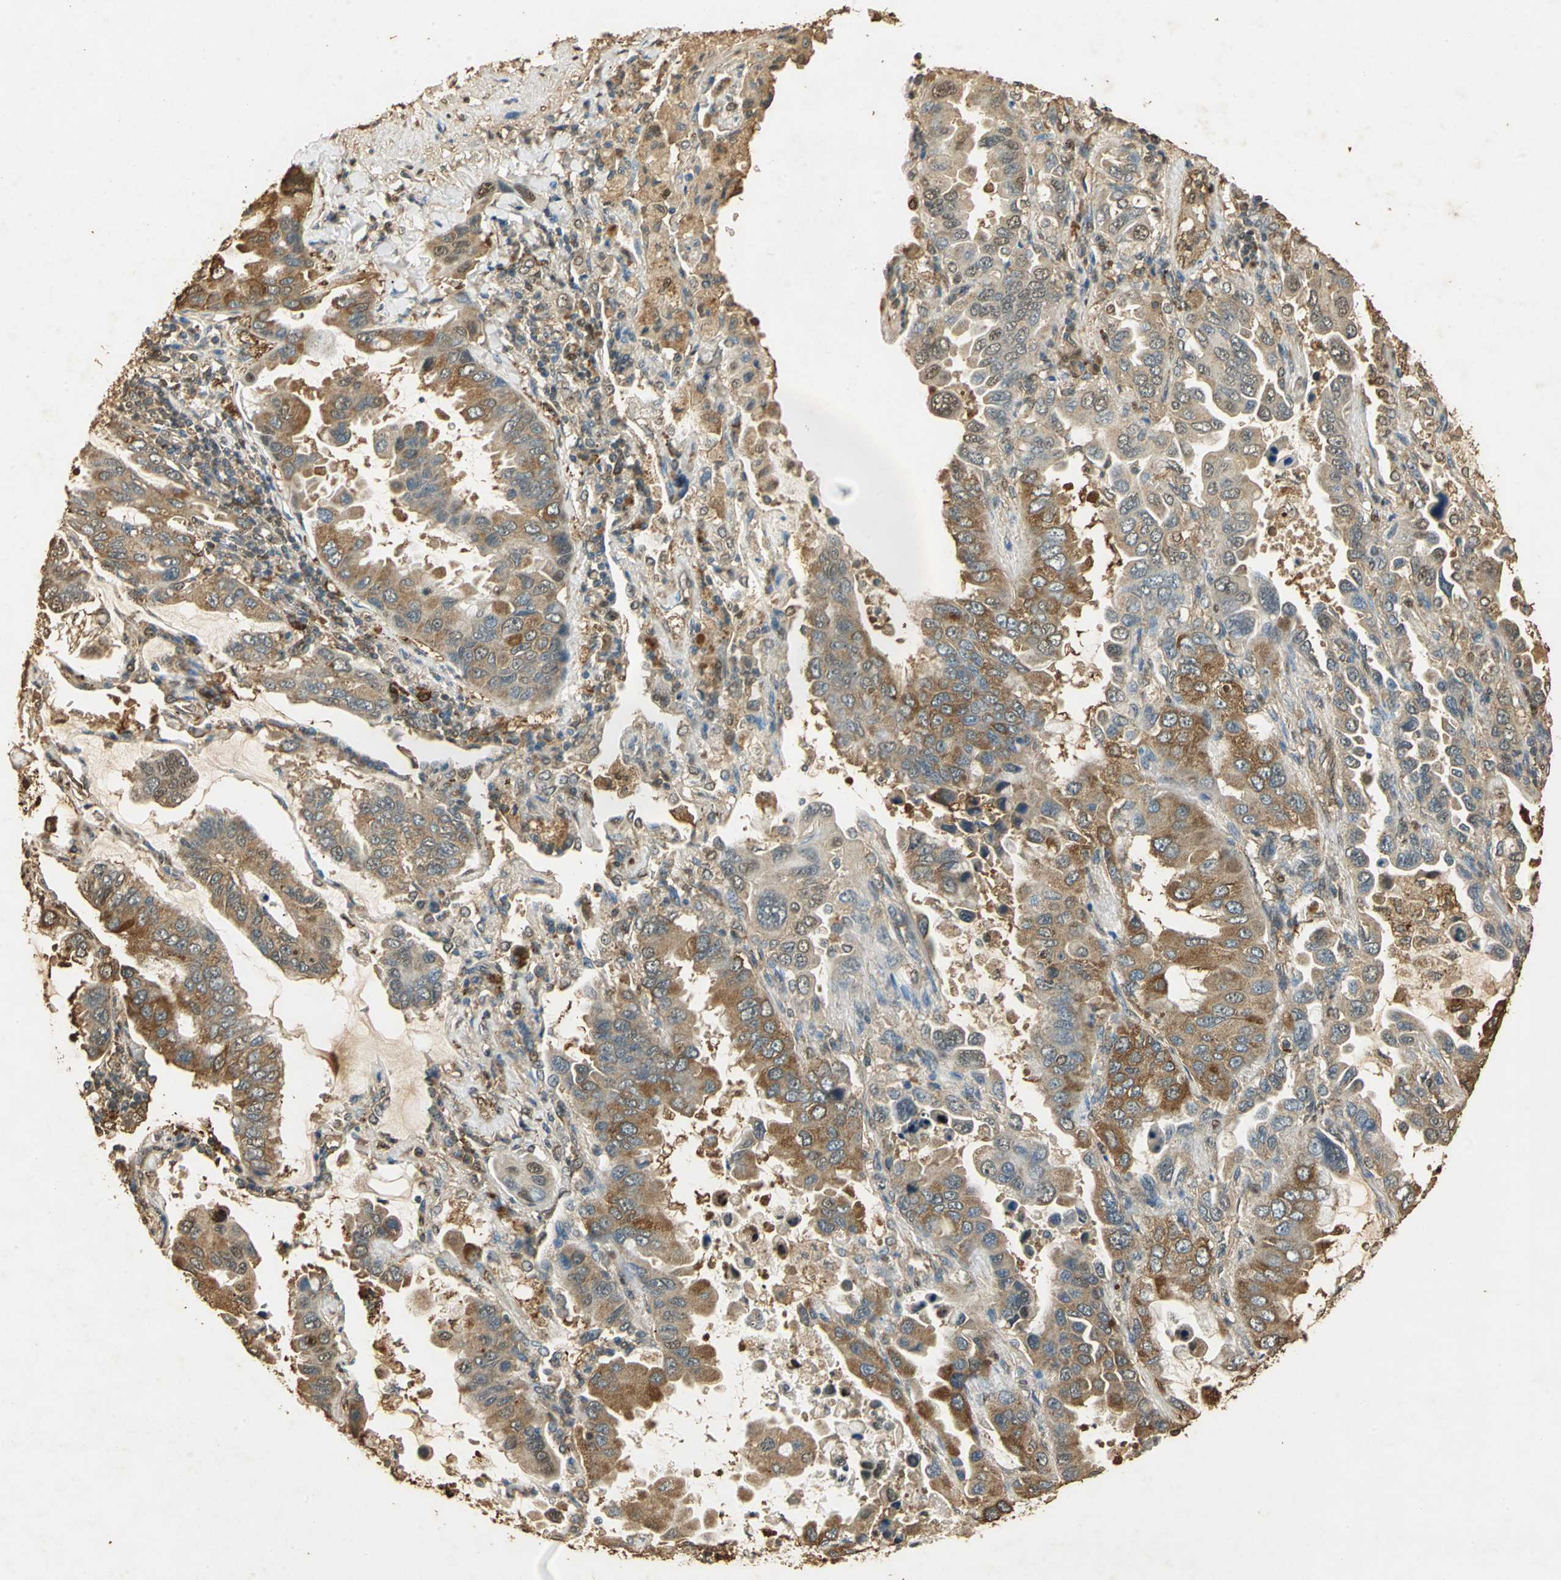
{"staining": {"intensity": "strong", "quantity": ">75%", "location": "cytoplasmic/membranous"}, "tissue": "lung cancer", "cell_type": "Tumor cells", "image_type": "cancer", "snomed": [{"axis": "morphology", "description": "Adenocarcinoma, NOS"}, {"axis": "topography", "description": "Lung"}], "caption": "Immunohistochemistry (IHC) micrograph of neoplastic tissue: lung cancer (adenocarcinoma) stained using immunohistochemistry (IHC) displays high levels of strong protein expression localized specifically in the cytoplasmic/membranous of tumor cells, appearing as a cytoplasmic/membranous brown color.", "gene": "GAPDH", "patient": {"sex": "male", "age": 64}}